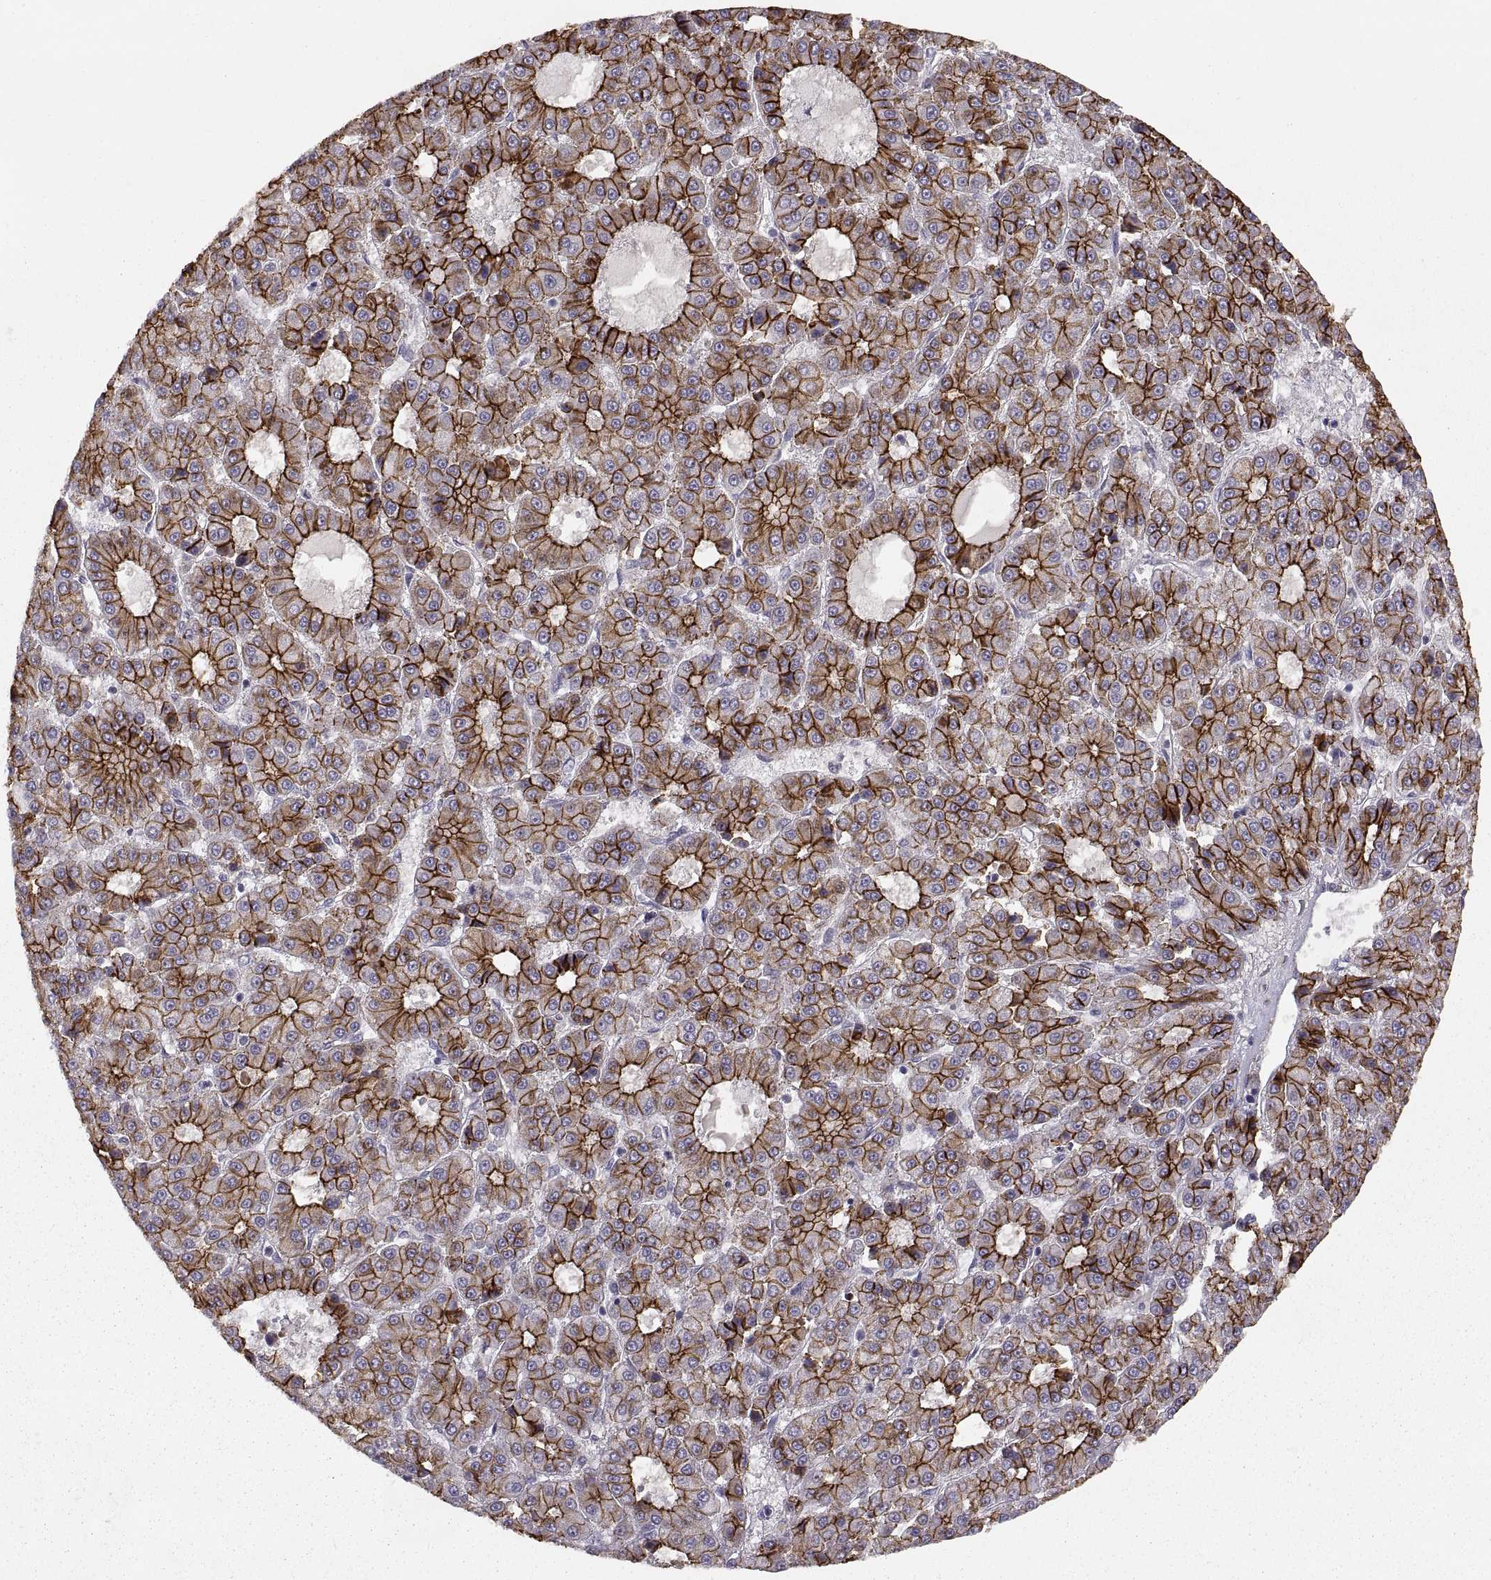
{"staining": {"intensity": "strong", "quantity": "25%-75%", "location": "cytoplasmic/membranous"}, "tissue": "liver cancer", "cell_type": "Tumor cells", "image_type": "cancer", "snomed": [{"axis": "morphology", "description": "Carcinoma, Hepatocellular, NOS"}, {"axis": "topography", "description": "Liver"}], "caption": "Liver cancer (hepatocellular carcinoma) was stained to show a protein in brown. There is high levels of strong cytoplasmic/membranous expression in approximately 25%-75% of tumor cells. Using DAB (brown) and hematoxylin (blue) stains, captured at high magnification using brightfield microscopy.", "gene": "CDH2", "patient": {"sex": "male", "age": 70}}